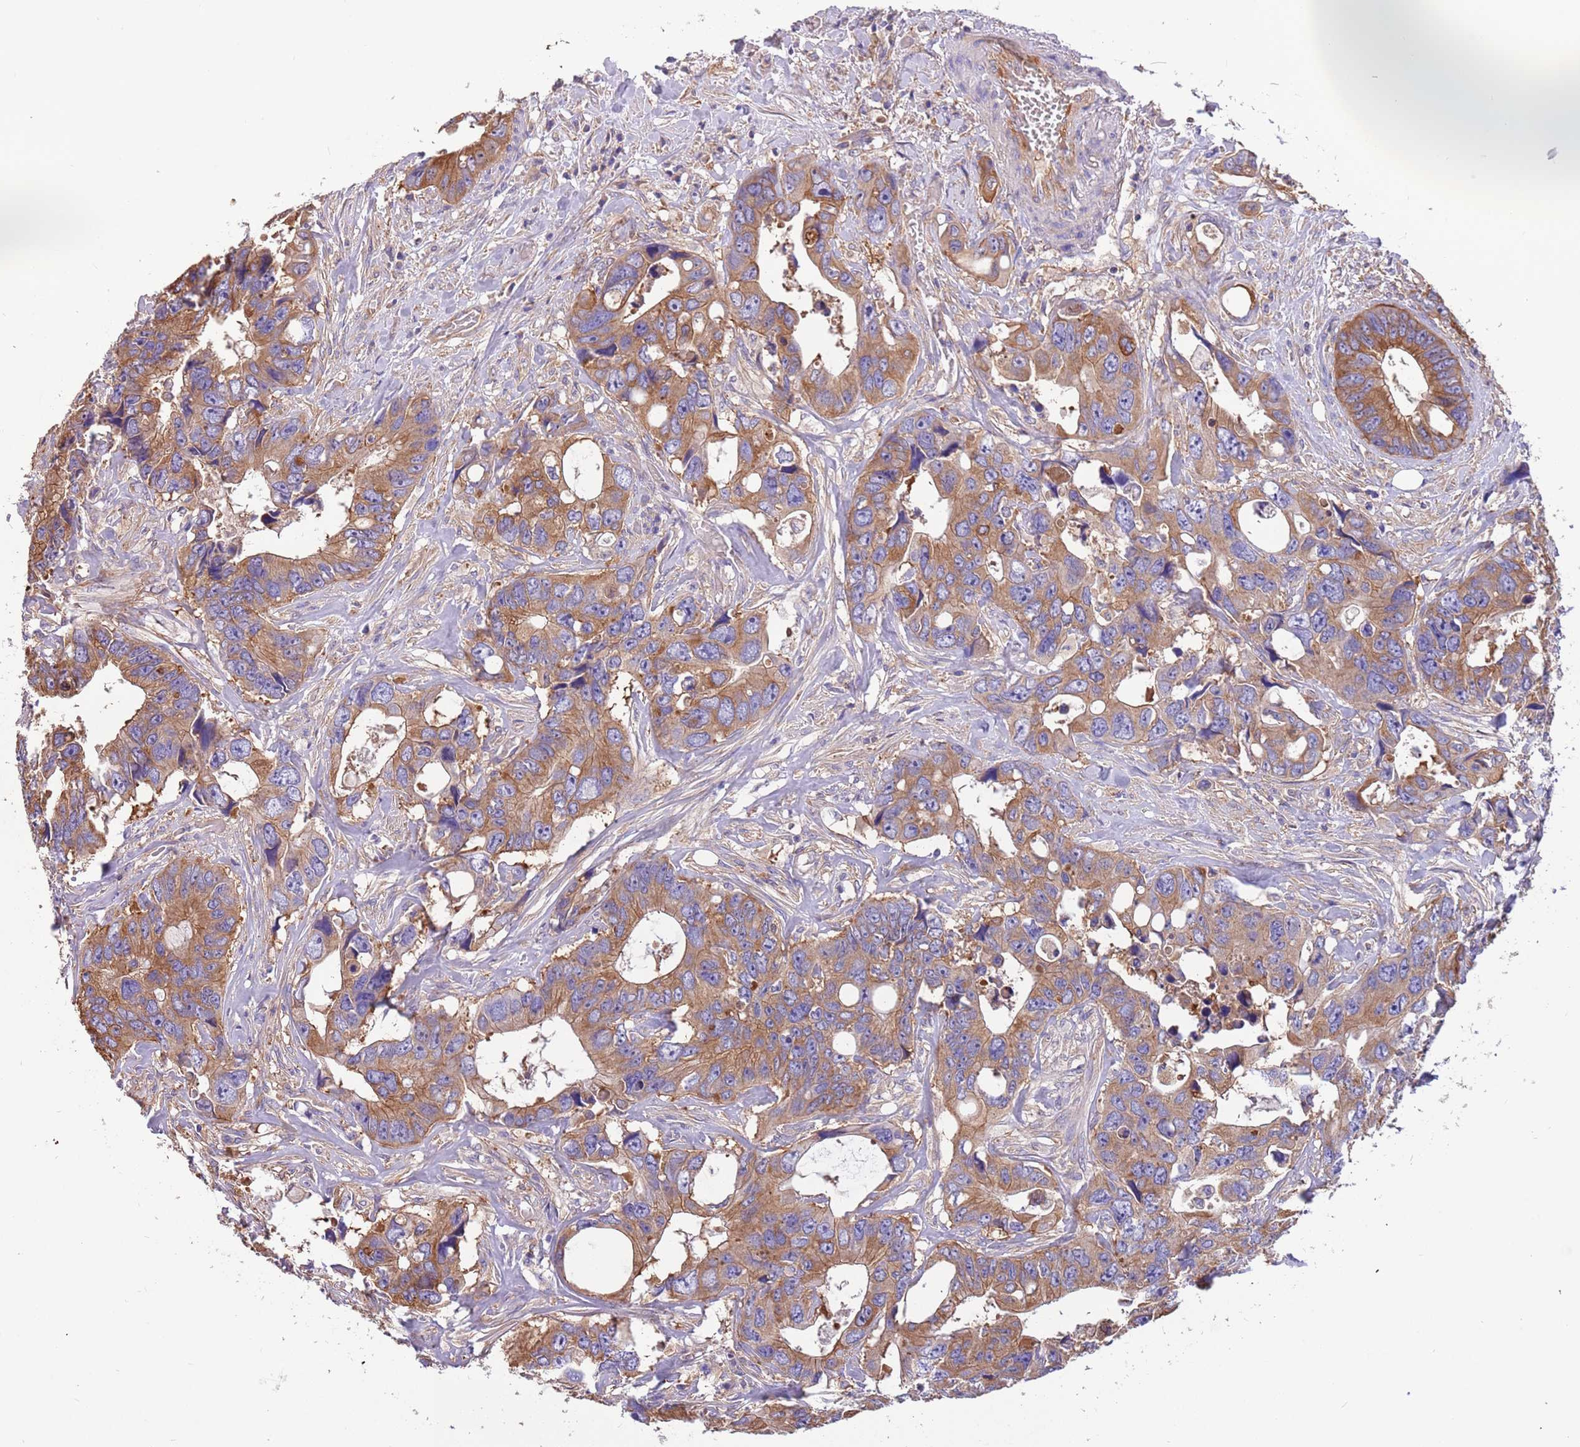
{"staining": {"intensity": "moderate", "quantity": ">75%", "location": "cytoplasmic/membranous"}, "tissue": "colorectal cancer", "cell_type": "Tumor cells", "image_type": "cancer", "snomed": [{"axis": "morphology", "description": "Adenocarcinoma, NOS"}, {"axis": "topography", "description": "Rectum"}], "caption": "This photomicrograph displays immunohistochemistry (IHC) staining of human adenocarcinoma (colorectal), with medium moderate cytoplasmic/membranous expression in about >75% of tumor cells.", "gene": "NAALADL1", "patient": {"sex": "male", "age": 57}}